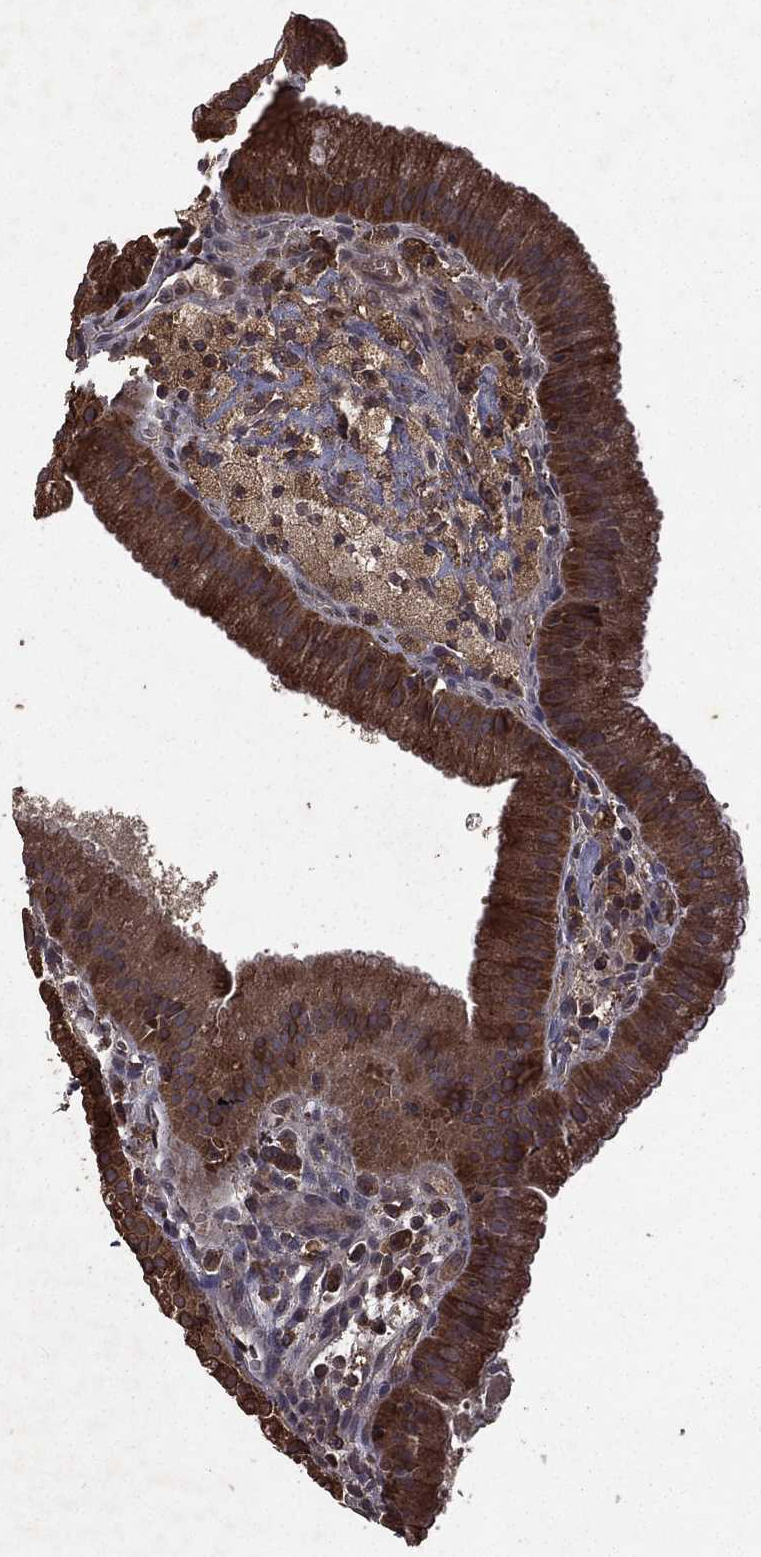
{"staining": {"intensity": "strong", "quantity": ">75%", "location": "cytoplasmic/membranous"}, "tissue": "gallbladder", "cell_type": "Glandular cells", "image_type": "normal", "snomed": [{"axis": "morphology", "description": "Normal tissue, NOS"}, {"axis": "topography", "description": "Gallbladder"}], "caption": "Immunohistochemical staining of unremarkable gallbladder exhibits high levels of strong cytoplasmic/membranous positivity in approximately >75% of glandular cells.", "gene": "BIRC6", "patient": {"sex": "male", "age": 67}}